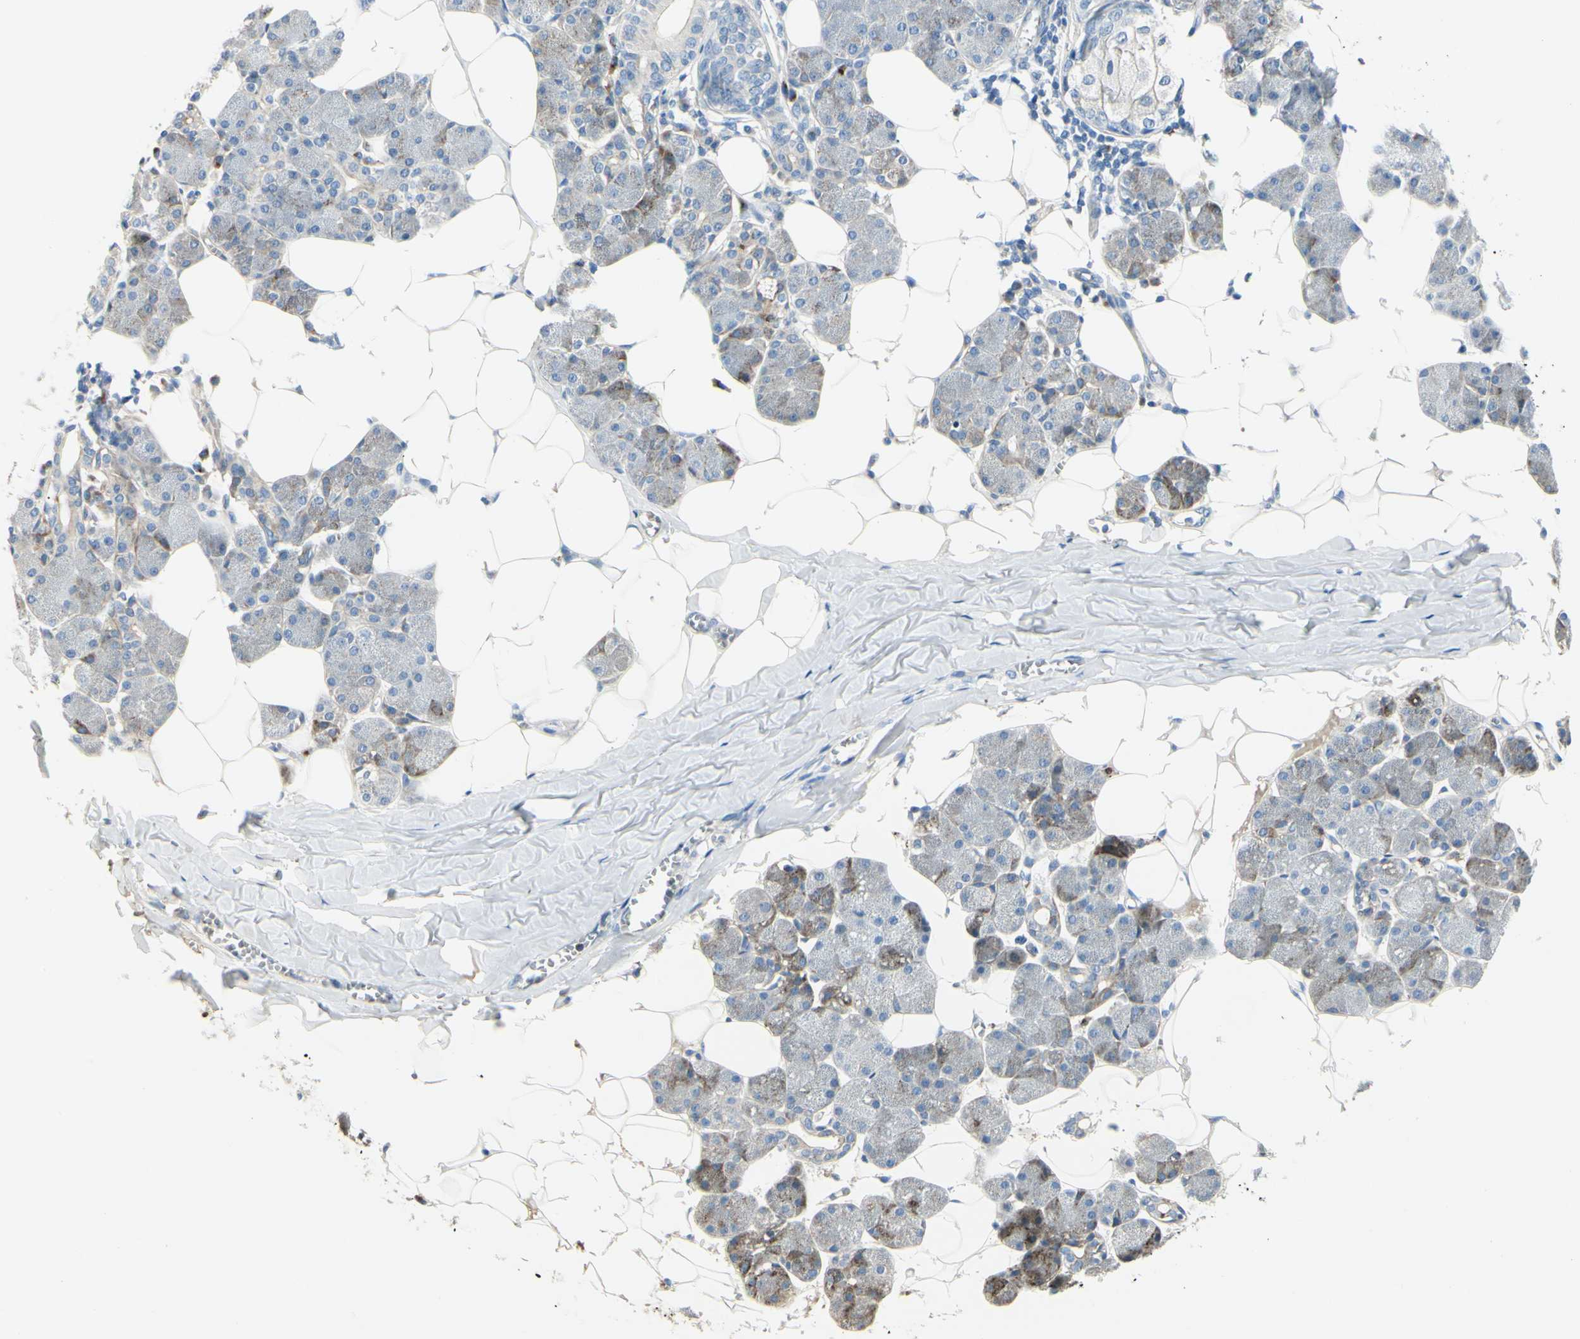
{"staining": {"intensity": "moderate", "quantity": "25%-75%", "location": "cytoplasmic/membranous"}, "tissue": "salivary gland", "cell_type": "Glandular cells", "image_type": "normal", "snomed": [{"axis": "morphology", "description": "Normal tissue, NOS"}, {"axis": "morphology", "description": "Adenoma, NOS"}, {"axis": "topography", "description": "Salivary gland"}], "caption": "The photomicrograph reveals staining of unremarkable salivary gland, revealing moderate cytoplasmic/membranous protein expression (brown color) within glandular cells.", "gene": "NCBP2L", "patient": {"sex": "female", "age": 32}}